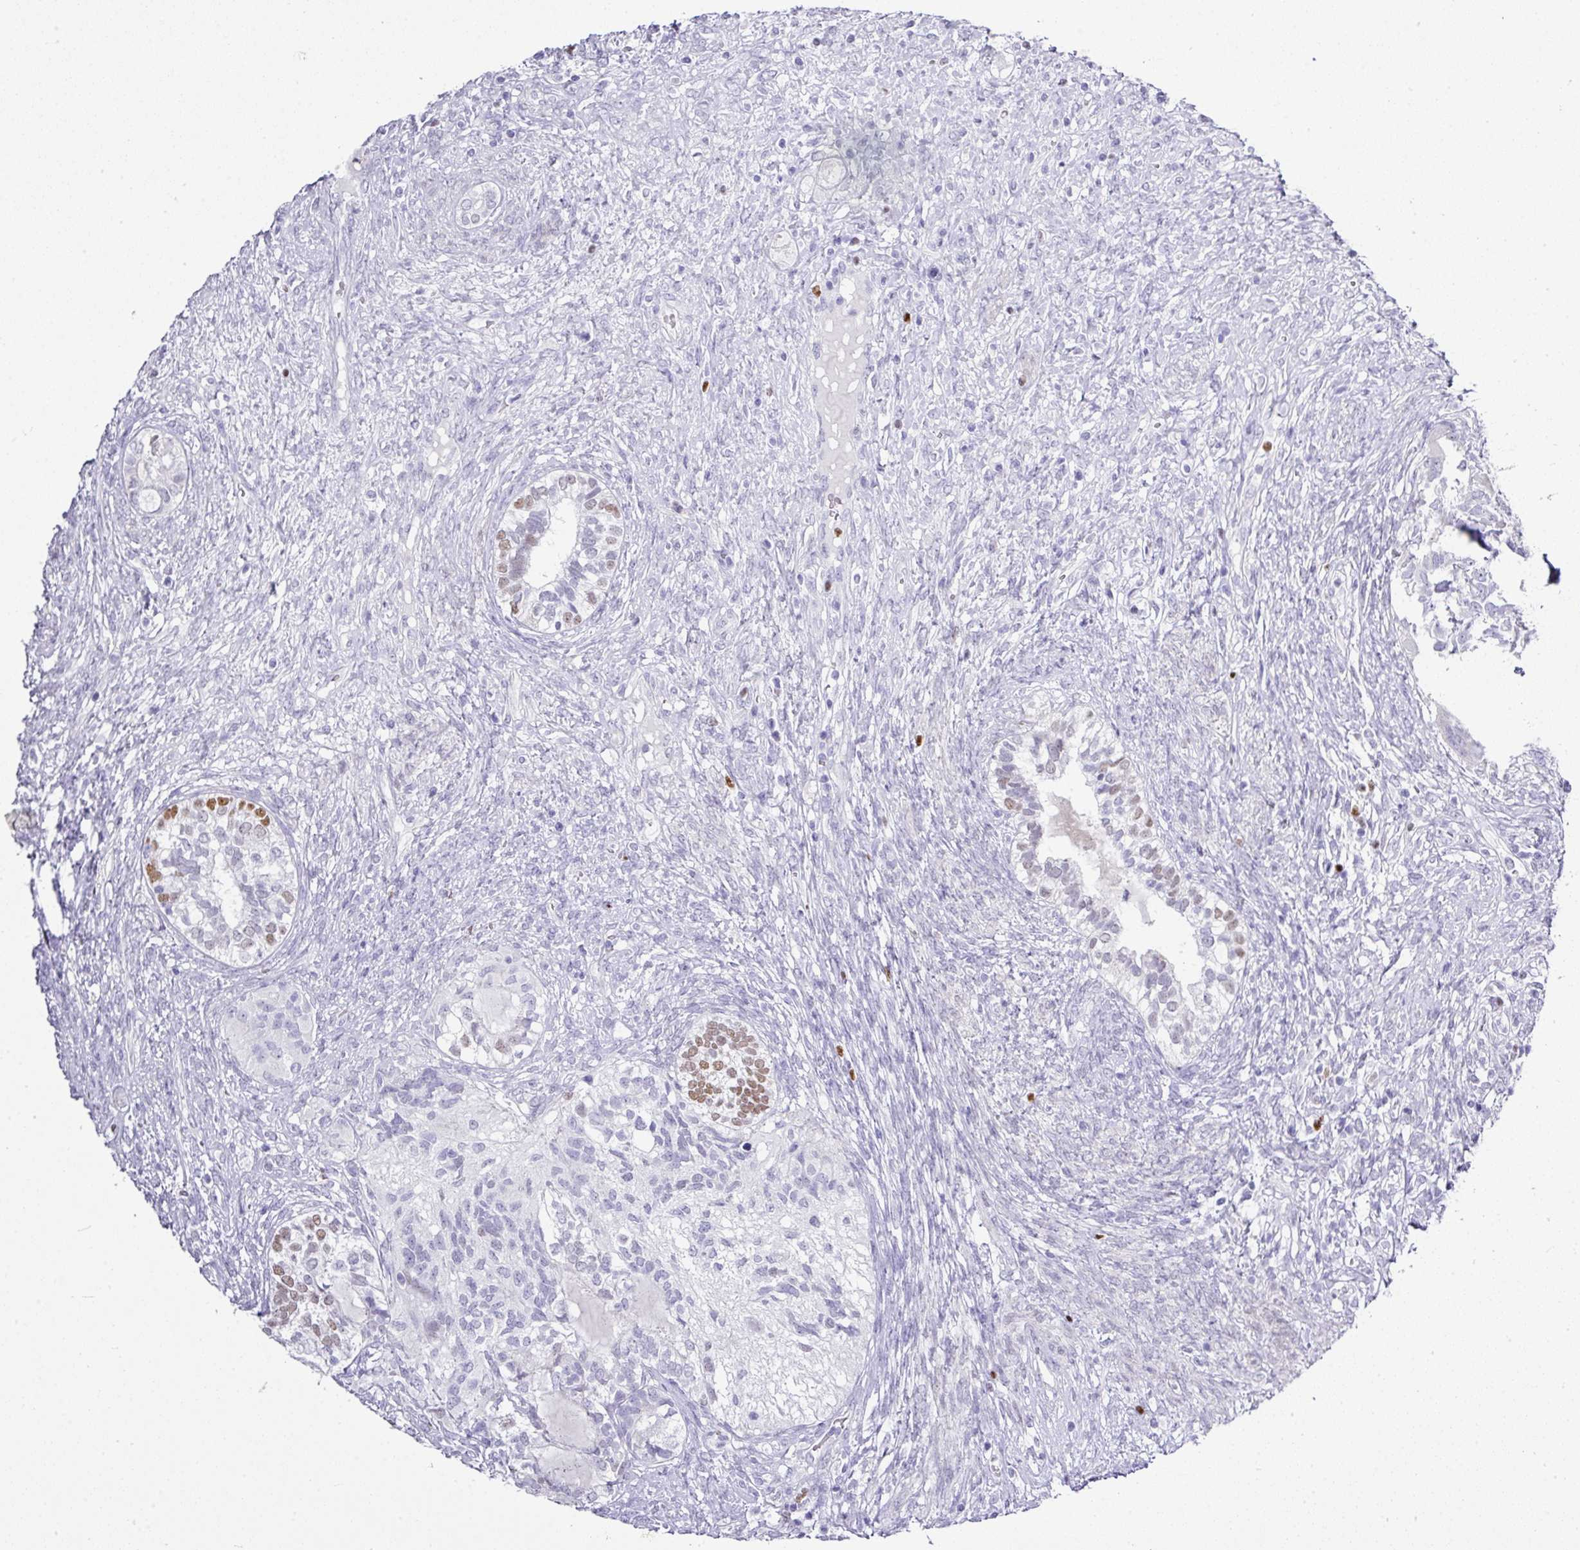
{"staining": {"intensity": "moderate", "quantity": "<25%", "location": "nuclear"}, "tissue": "testis cancer", "cell_type": "Tumor cells", "image_type": "cancer", "snomed": [{"axis": "morphology", "description": "Seminoma, NOS"}, {"axis": "morphology", "description": "Carcinoma, Embryonal, NOS"}, {"axis": "topography", "description": "Testis"}], "caption": "A high-resolution photomicrograph shows IHC staining of testis cancer, which reveals moderate nuclear expression in about <25% of tumor cells. The staining was performed using DAB (3,3'-diaminobenzidine) to visualize the protein expression in brown, while the nuclei were stained in blue with hematoxylin (Magnification: 20x).", "gene": "BCL11A", "patient": {"sex": "male", "age": 41}}